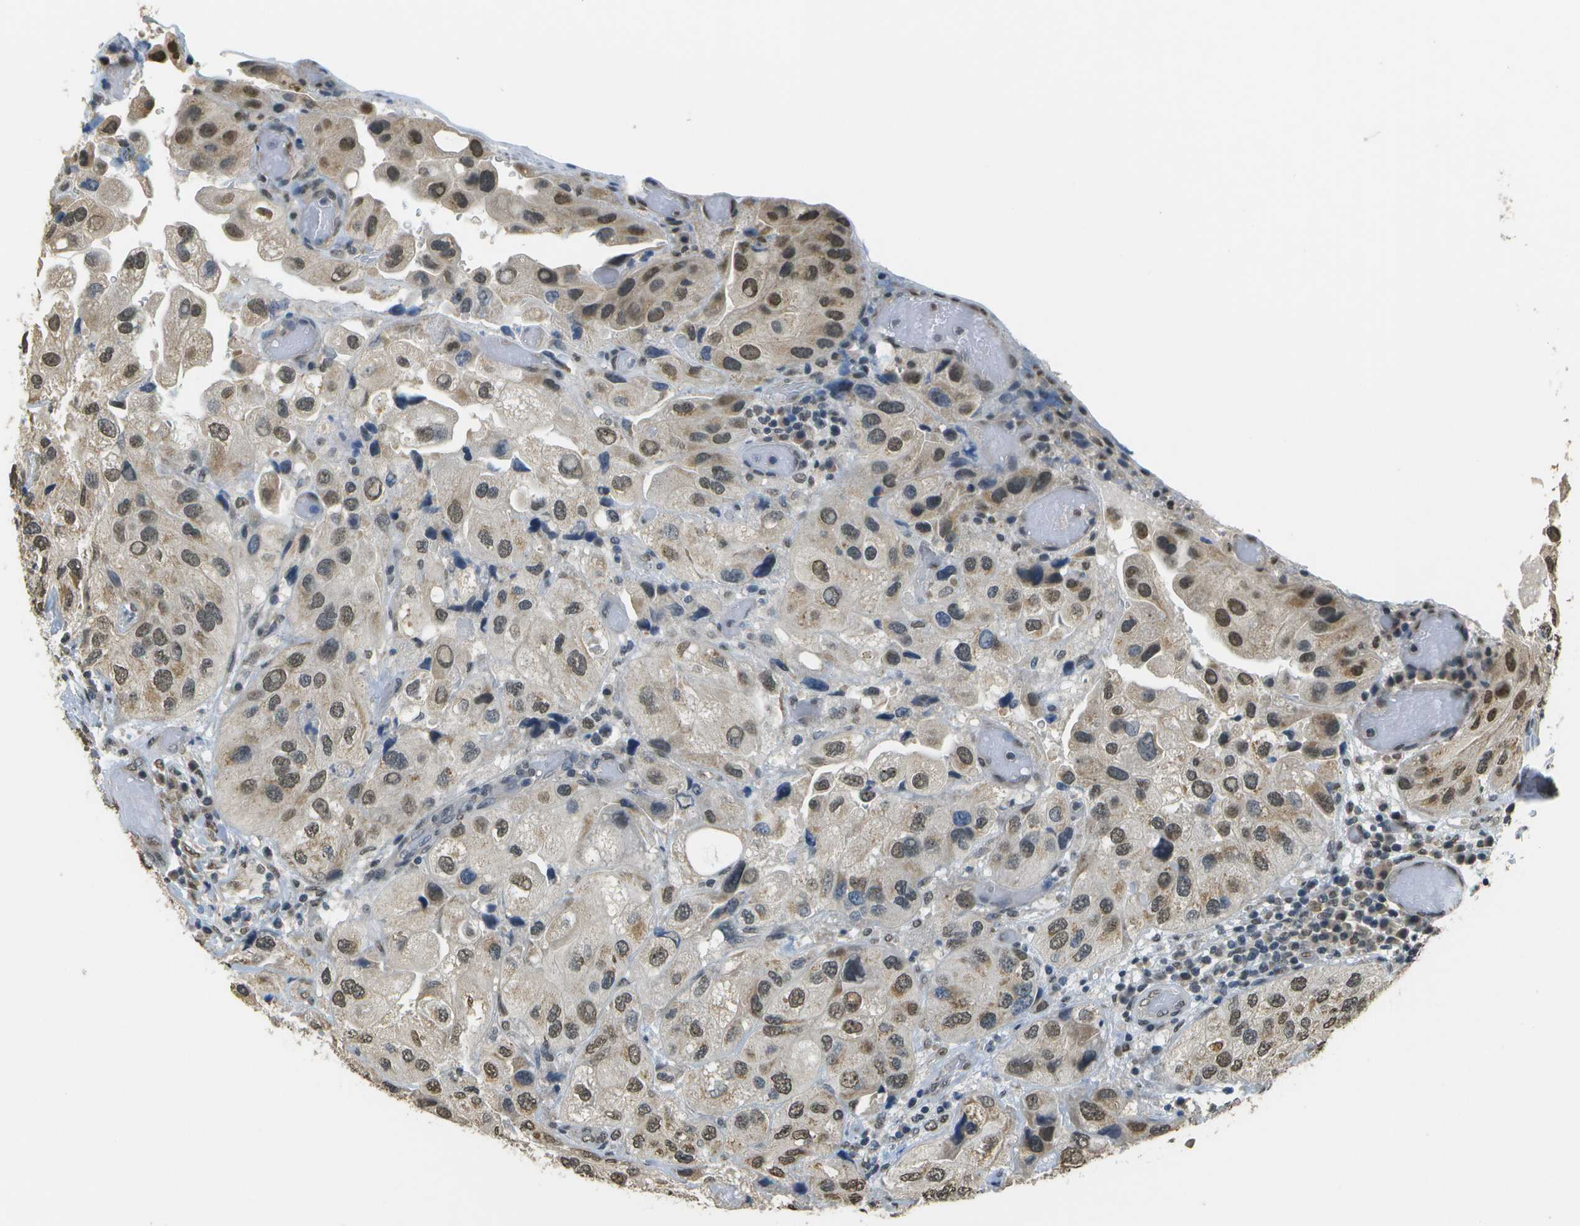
{"staining": {"intensity": "moderate", "quantity": ">75%", "location": "cytoplasmic/membranous,nuclear"}, "tissue": "urothelial cancer", "cell_type": "Tumor cells", "image_type": "cancer", "snomed": [{"axis": "morphology", "description": "Urothelial carcinoma, High grade"}, {"axis": "topography", "description": "Urinary bladder"}], "caption": "Urothelial cancer tissue reveals moderate cytoplasmic/membranous and nuclear positivity in approximately >75% of tumor cells", "gene": "ABL2", "patient": {"sex": "female", "age": 64}}